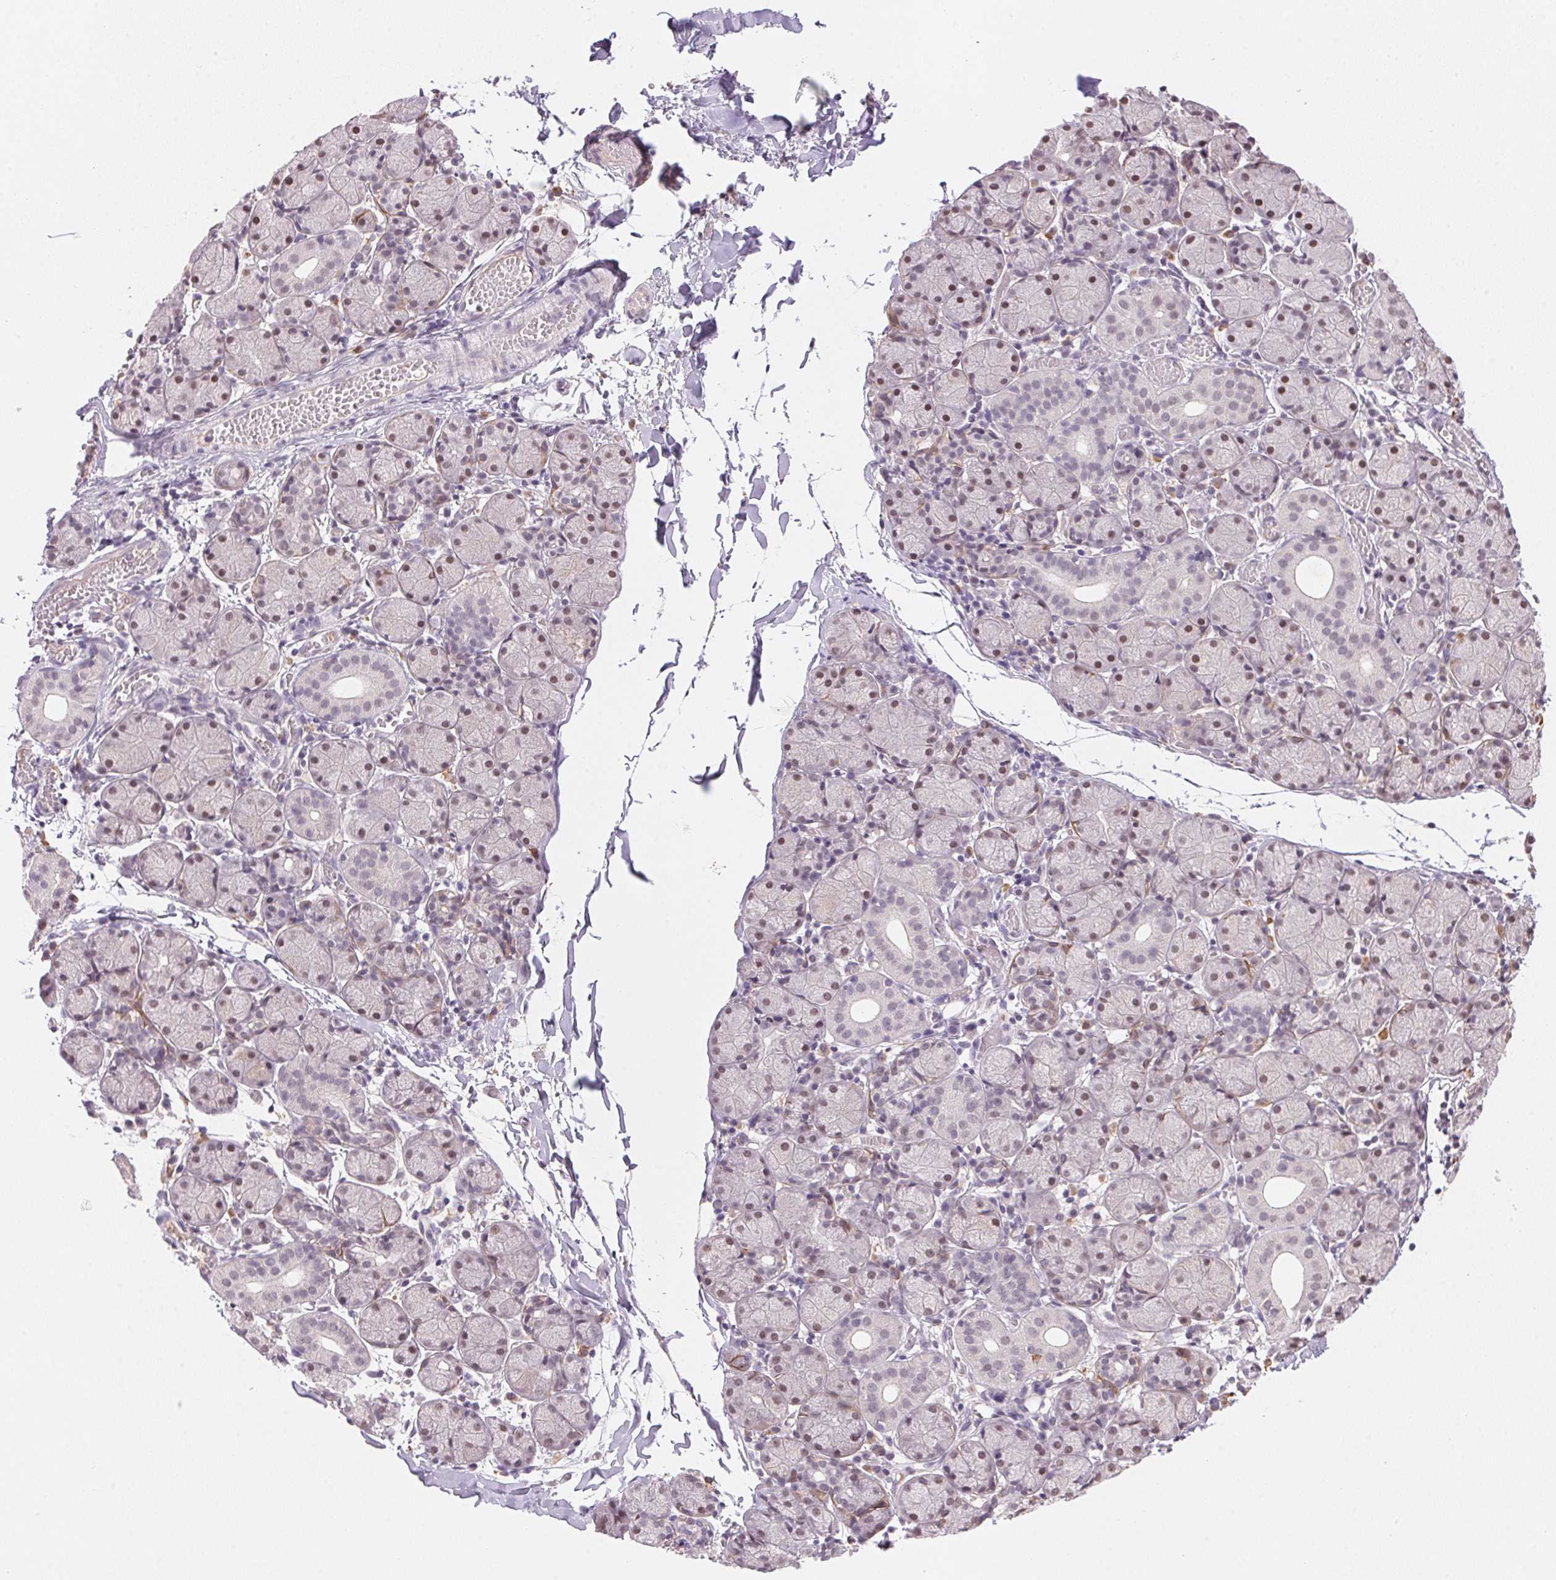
{"staining": {"intensity": "moderate", "quantity": "<25%", "location": "nuclear"}, "tissue": "salivary gland", "cell_type": "Glandular cells", "image_type": "normal", "snomed": [{"axis": "morphology", "description": "Normal tissue, NOS"}, {"axis": "topography", "description": "Salivary gland"}], "caption": "Immunohistochemical staining of unremarkable salivary gland reveals moderate nuclear protein staining in approximately <25% of glandular cells. Immunohistochemistry stains the protein in brown and the nuclei are stained blue.", "gene": "FNDC4", "patient": {"sex": "female", "age": 24}}